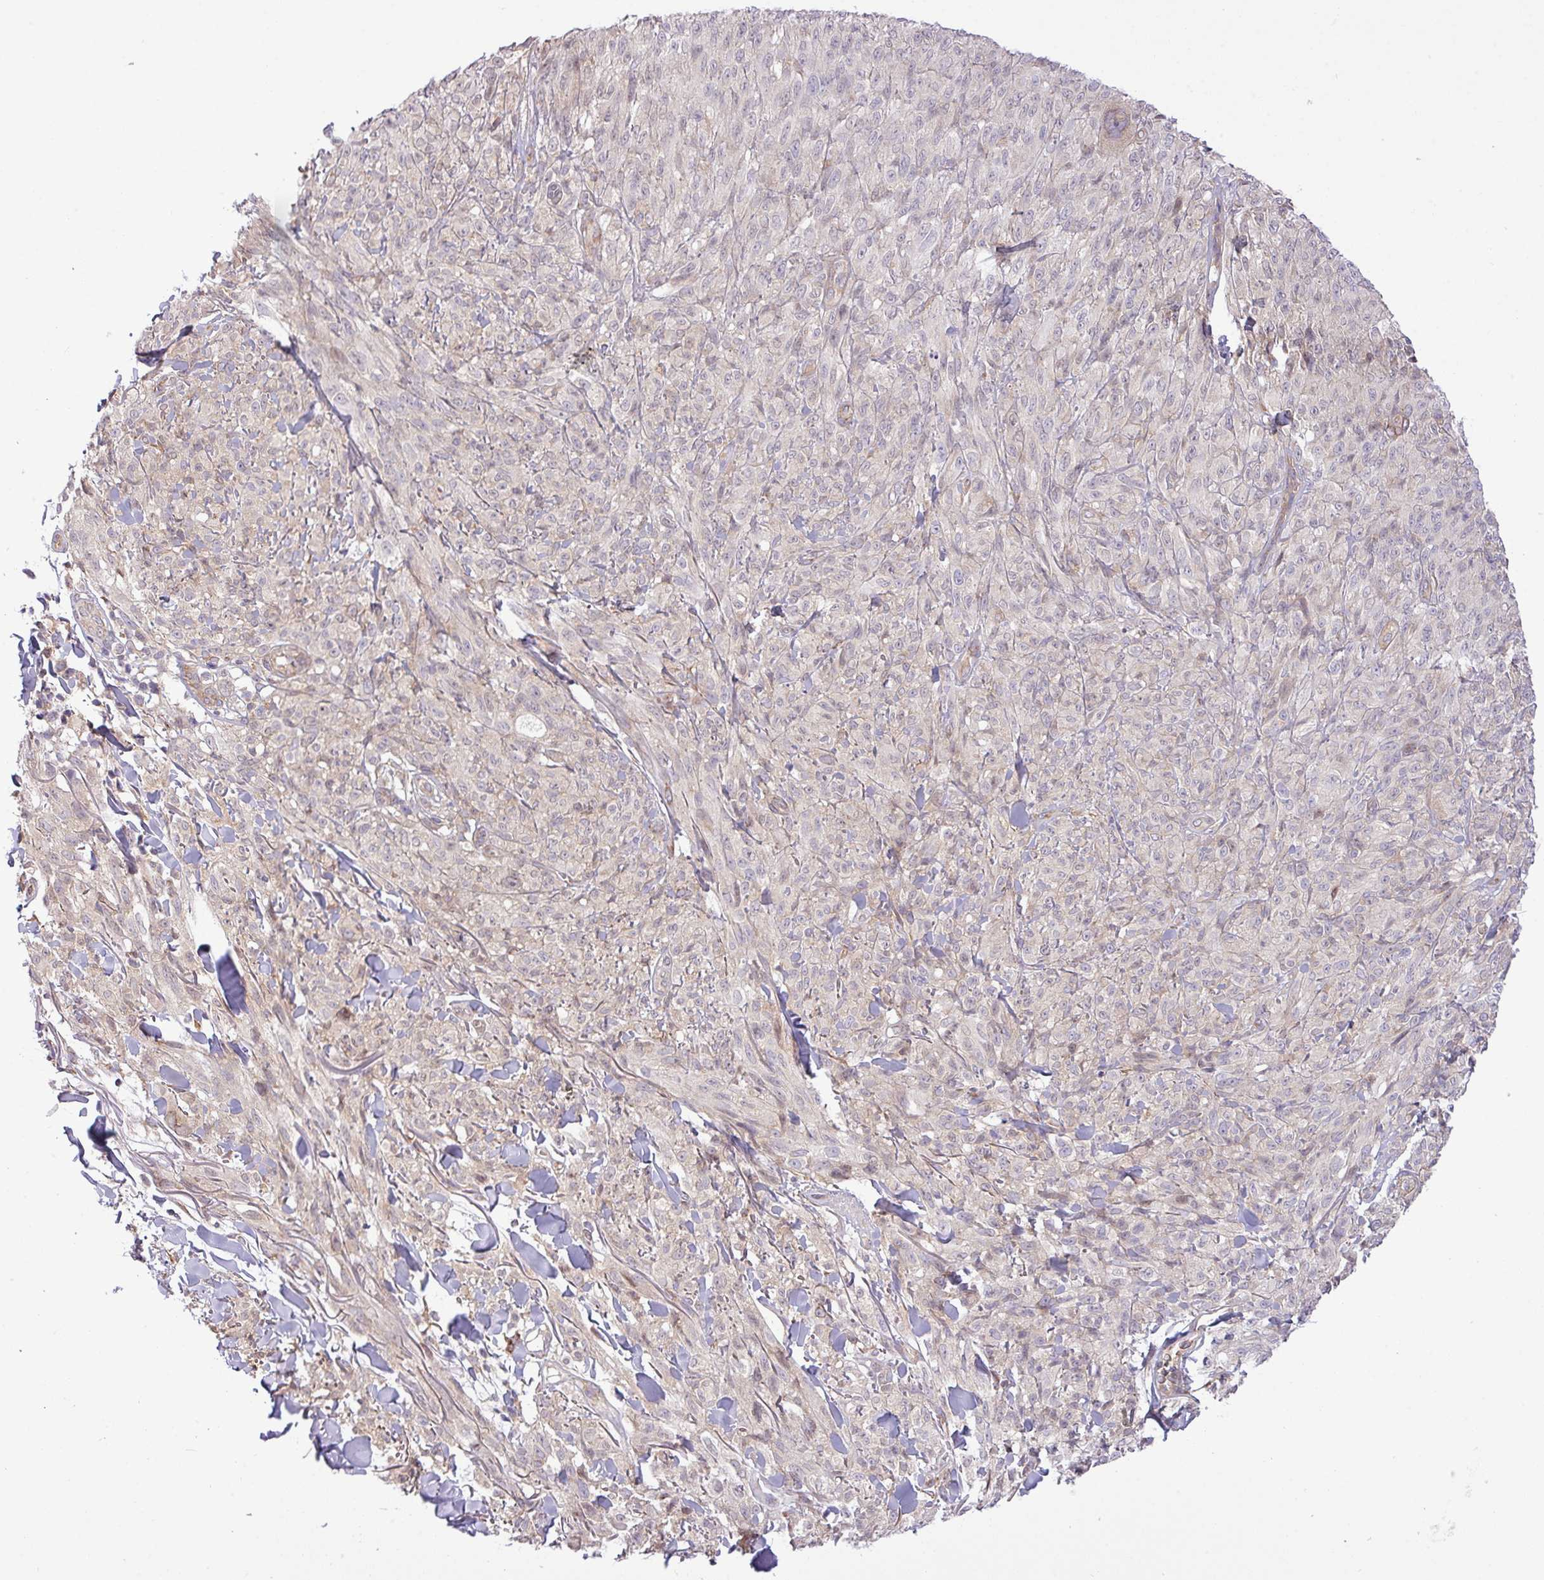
{"staining": {"intensity": "negative", "quantity": "none", "location": "none"}, "tissue": "melanoma", "cell_type": "Tumor cells", "image_type": "cancer", "snomed": [{"axis": "morphology", "description": "Malignant melanoma, NOS"}, {"axis": "topography", "description": "Skin of upper arm"}], "caption": "Tumor cells are negative for brown protein staining in melanoma.", "gene": "FAM222B", "patient": {"sex": "female", "age": 65}}